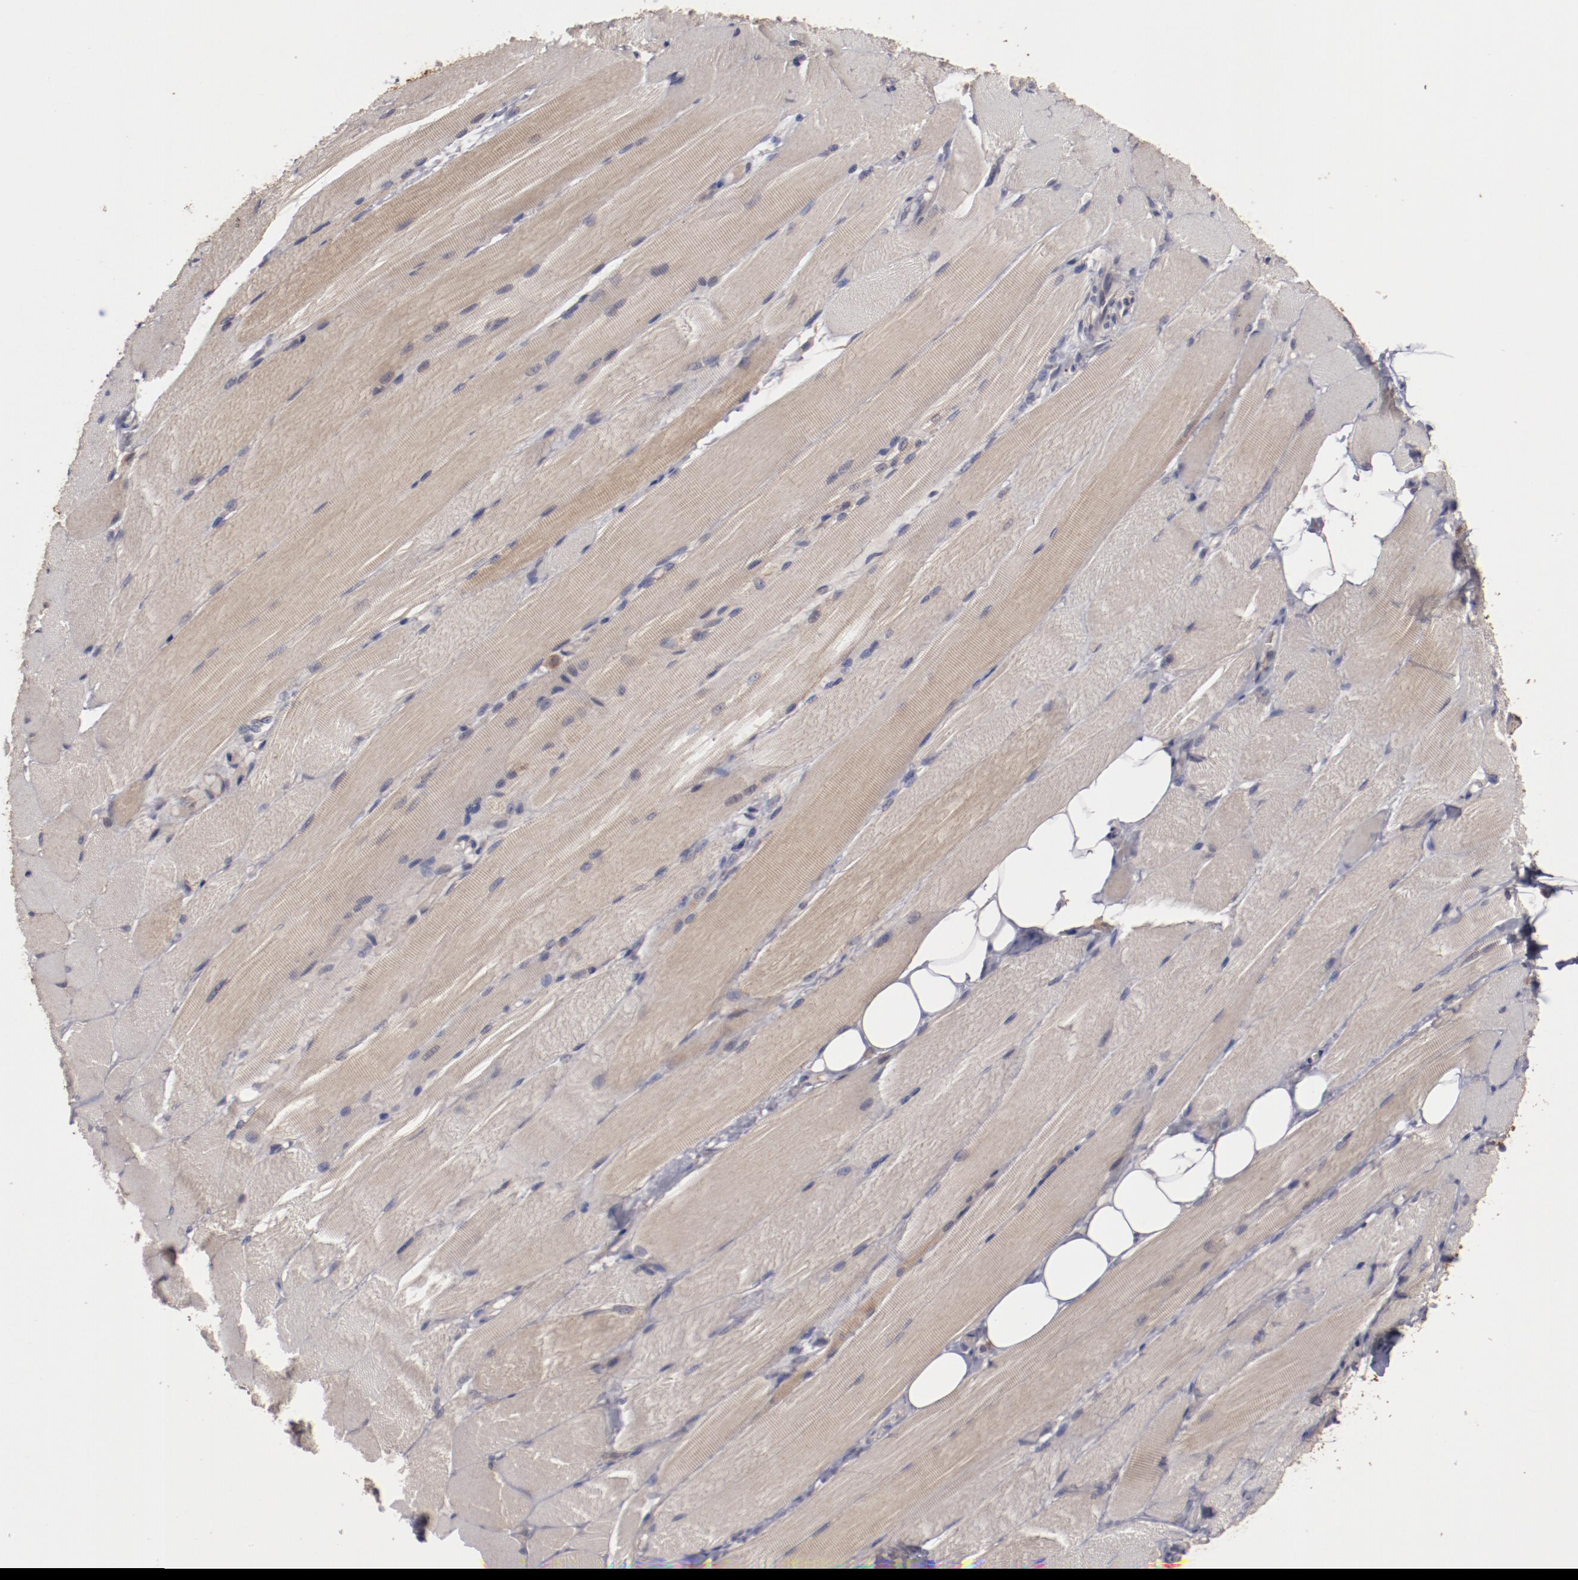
{"staining": {"intensity": "weak", "quantity": ">75%", "location": "cytoplasmic/membranous"}, "tissue": "skeletal muscle", "cell_type": "Myocytes", "image_type": "normal", "snomed": [{"axis": "morphology", "description": "Normal tissue, NOS"}, {"axis": "topography", "description": "Skeletal muscle"}, {"axis": "topography", "description": "Peripheral nerve tissue"}], "caption": "Myocytes reveal weak cytoplasmic/membranous staining in approximately >75% of cells in benign skeletal muscle. Nuclei are stained in blue.", "gene": "LRRC75B", "patient": {"sex": "female", "age": 84}}